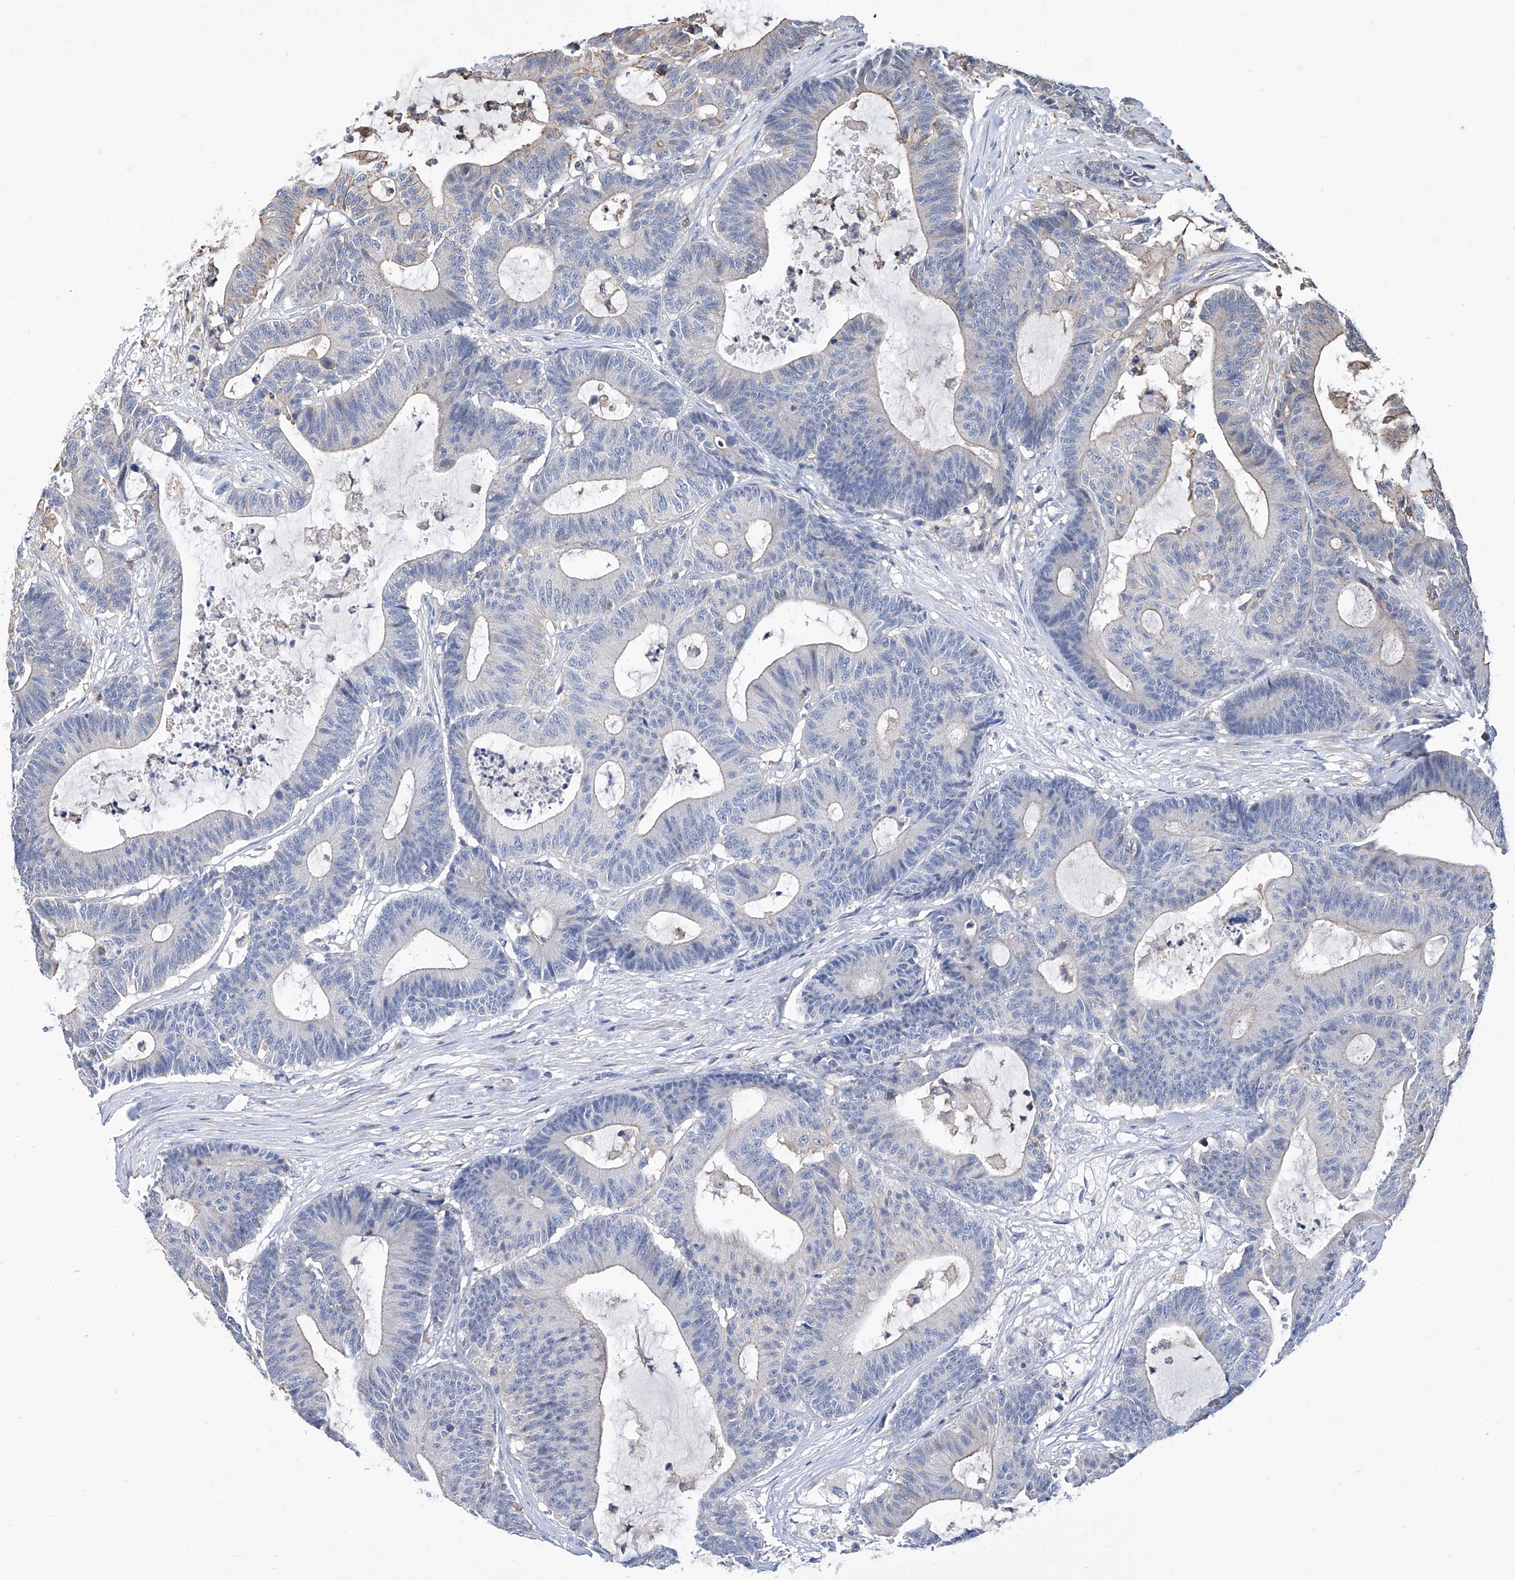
{"staining": {"intensity": "negative", "quantity": "none", "location": "none"}, "tissue": "colorectal cancer", "cell_type": "Tumor cells", "image_type": "cancer", "snomed": [{"axis": "morphology", "description": "Adenocarcinoma, NOS"}, {"axis": "topography", "description": "Colon"}], "caption": "DAB (3,3'-diaminobenzidine) immunohistochemical staining of human colorectal cancer (adenocarcinoma) displays no significant expression in tumor cells.", "gene": "GPT", "patient": {"sex": "female", "age": 84}}